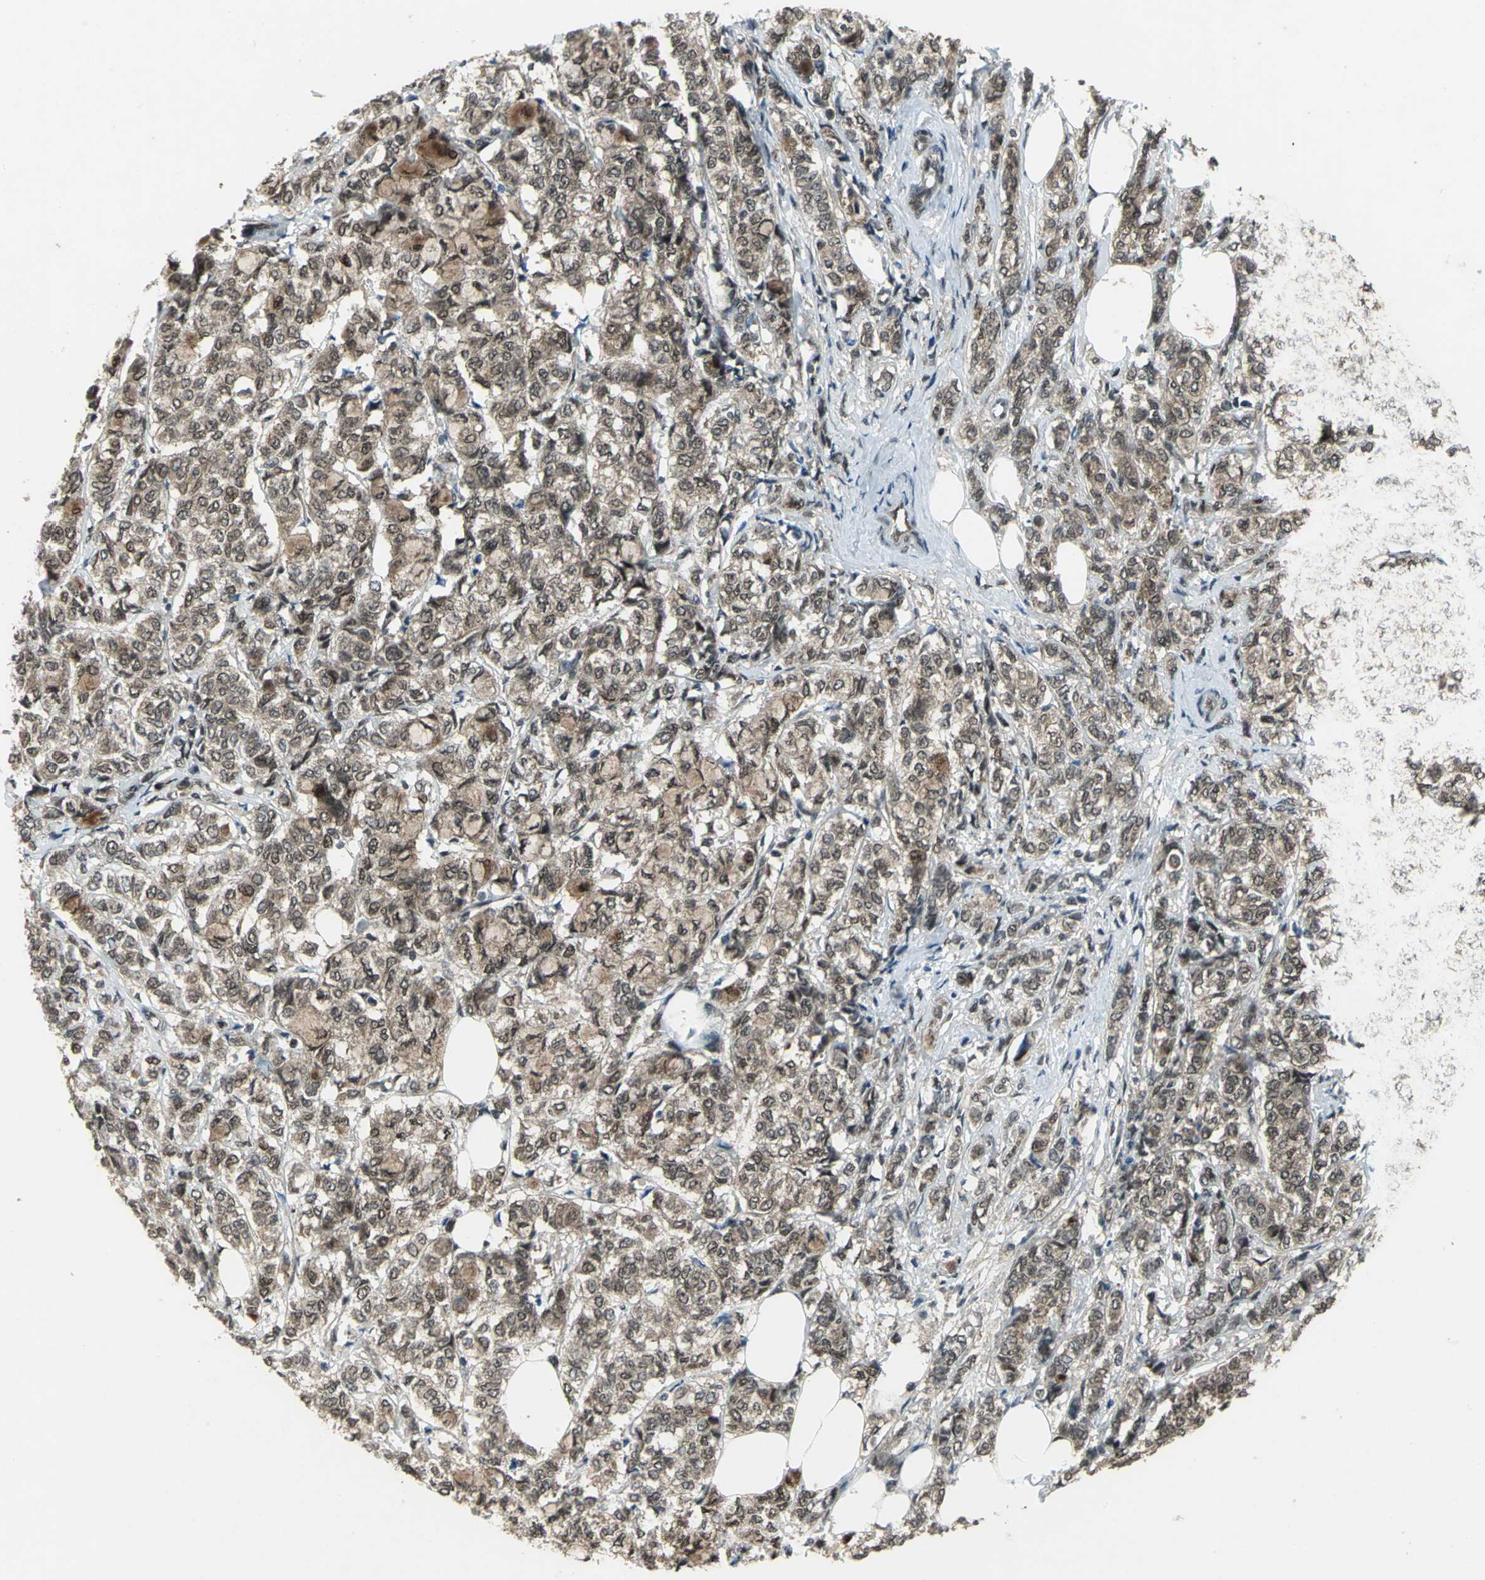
{"staining": {"intensity": "moderate", "quantity": ">75%", "location": "cytoplasmic/membranous,nuclear"}, "tissue": "breast cancer", "cell_type": "Tumor cells", "image_type": "cancer", "snomed": [{"axis": "morphology", "description": "Lobular carcinoma"}, {"axis": "topography", "description": "Breast"}], "caption": "Protein expression analysis of breast cancer (lobular carcinoma) demonstrates moderate cytoplasmic/membranous and nuclear positivity in about >75% of tumor cells.", "gene": "COPS5", "patient": {"sex": "female", "age": 60}}